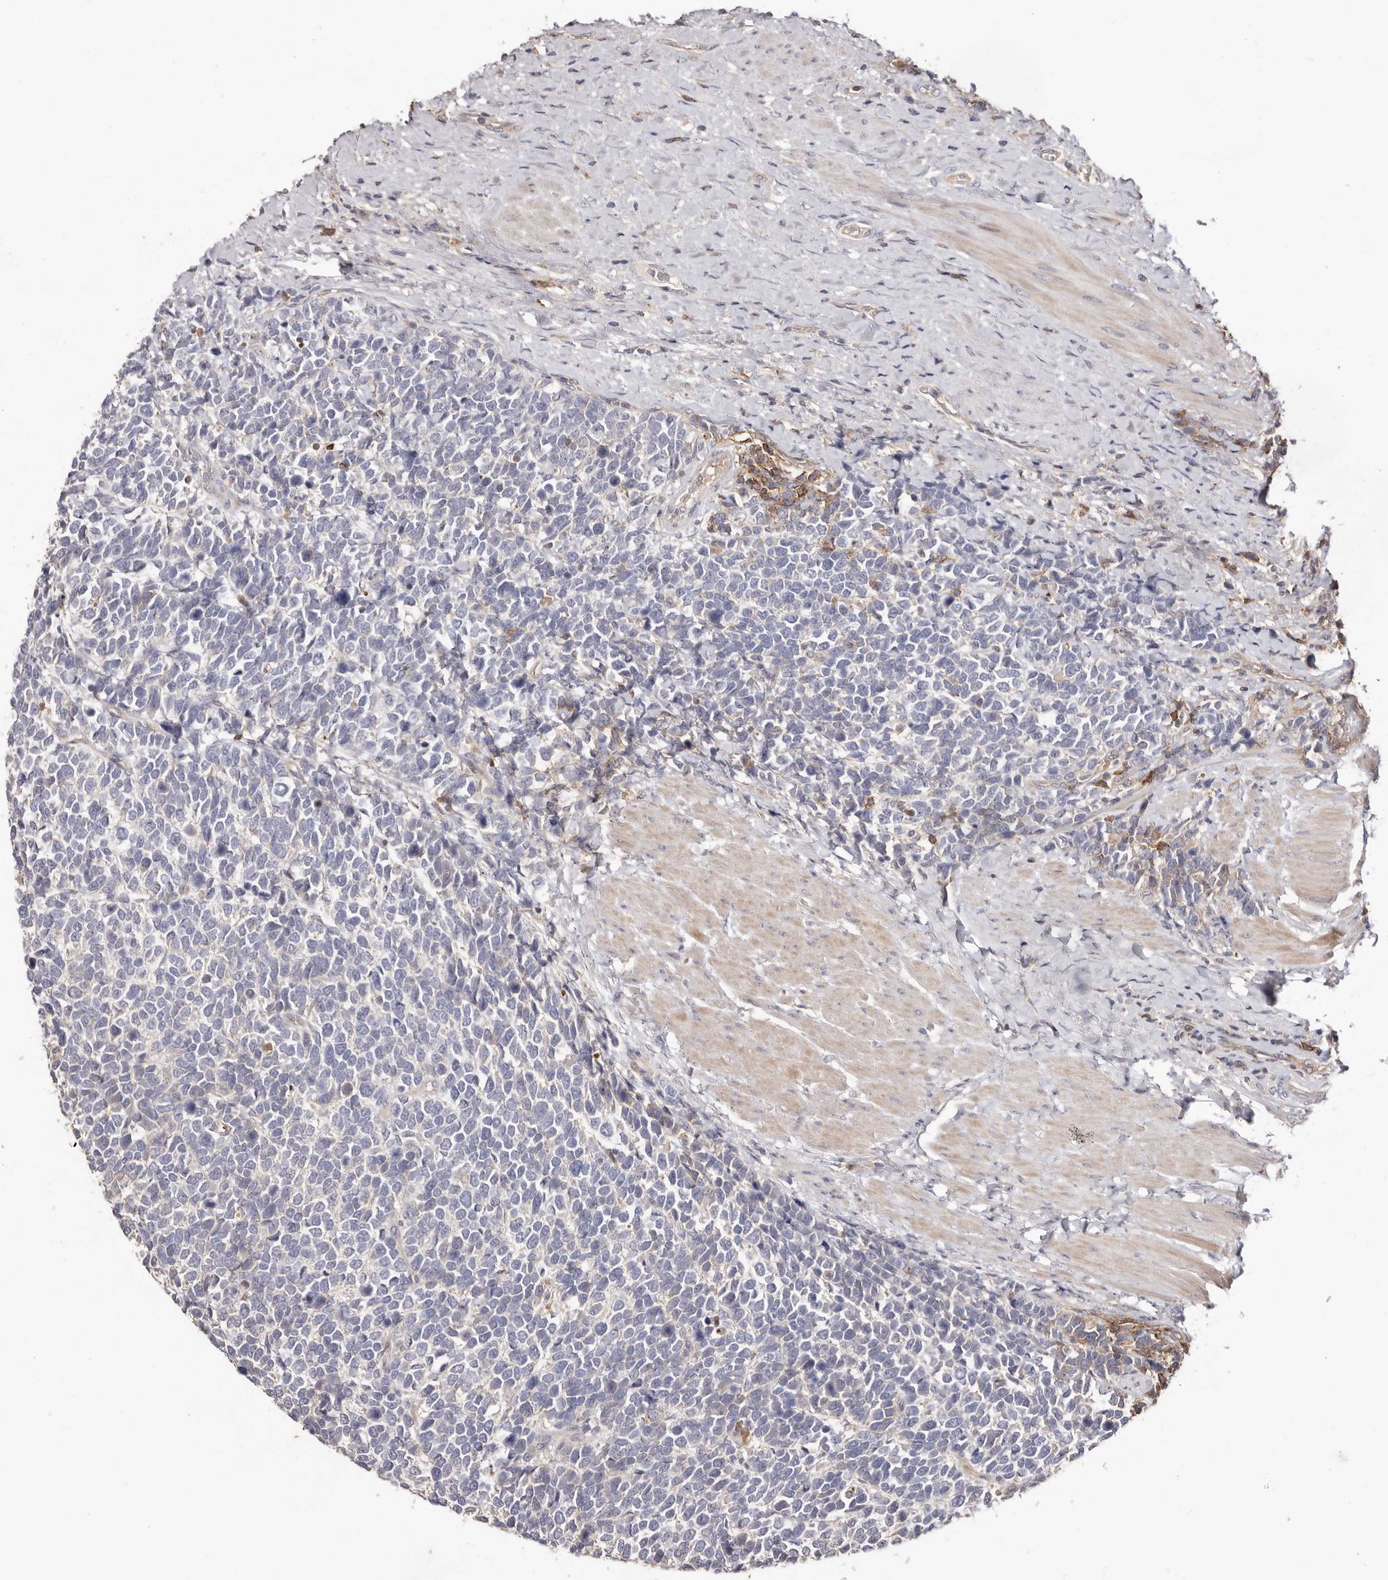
{"staining": {"intensity": "negative", "quantity": "none", "location": "none"}, "tissue": "urothelial cancer", "cell_type": "Tumor cells", "image_type": "cancer", "snomed": [{"axis": "morphology", "description": "Urothelial carcinoma, High grade"}, {"axis": "topography", "description": "Urinary bladder"}], "caption": "IHC micrograph of neoplastic tissue: human high-grade urothelial carcinoma stained with DAB (3,3'-diaminobenzidine) displays no significant protein staining in tumor cells.", "gene": "MMACHC", "patient": {"sex": "female", "age": 82}}